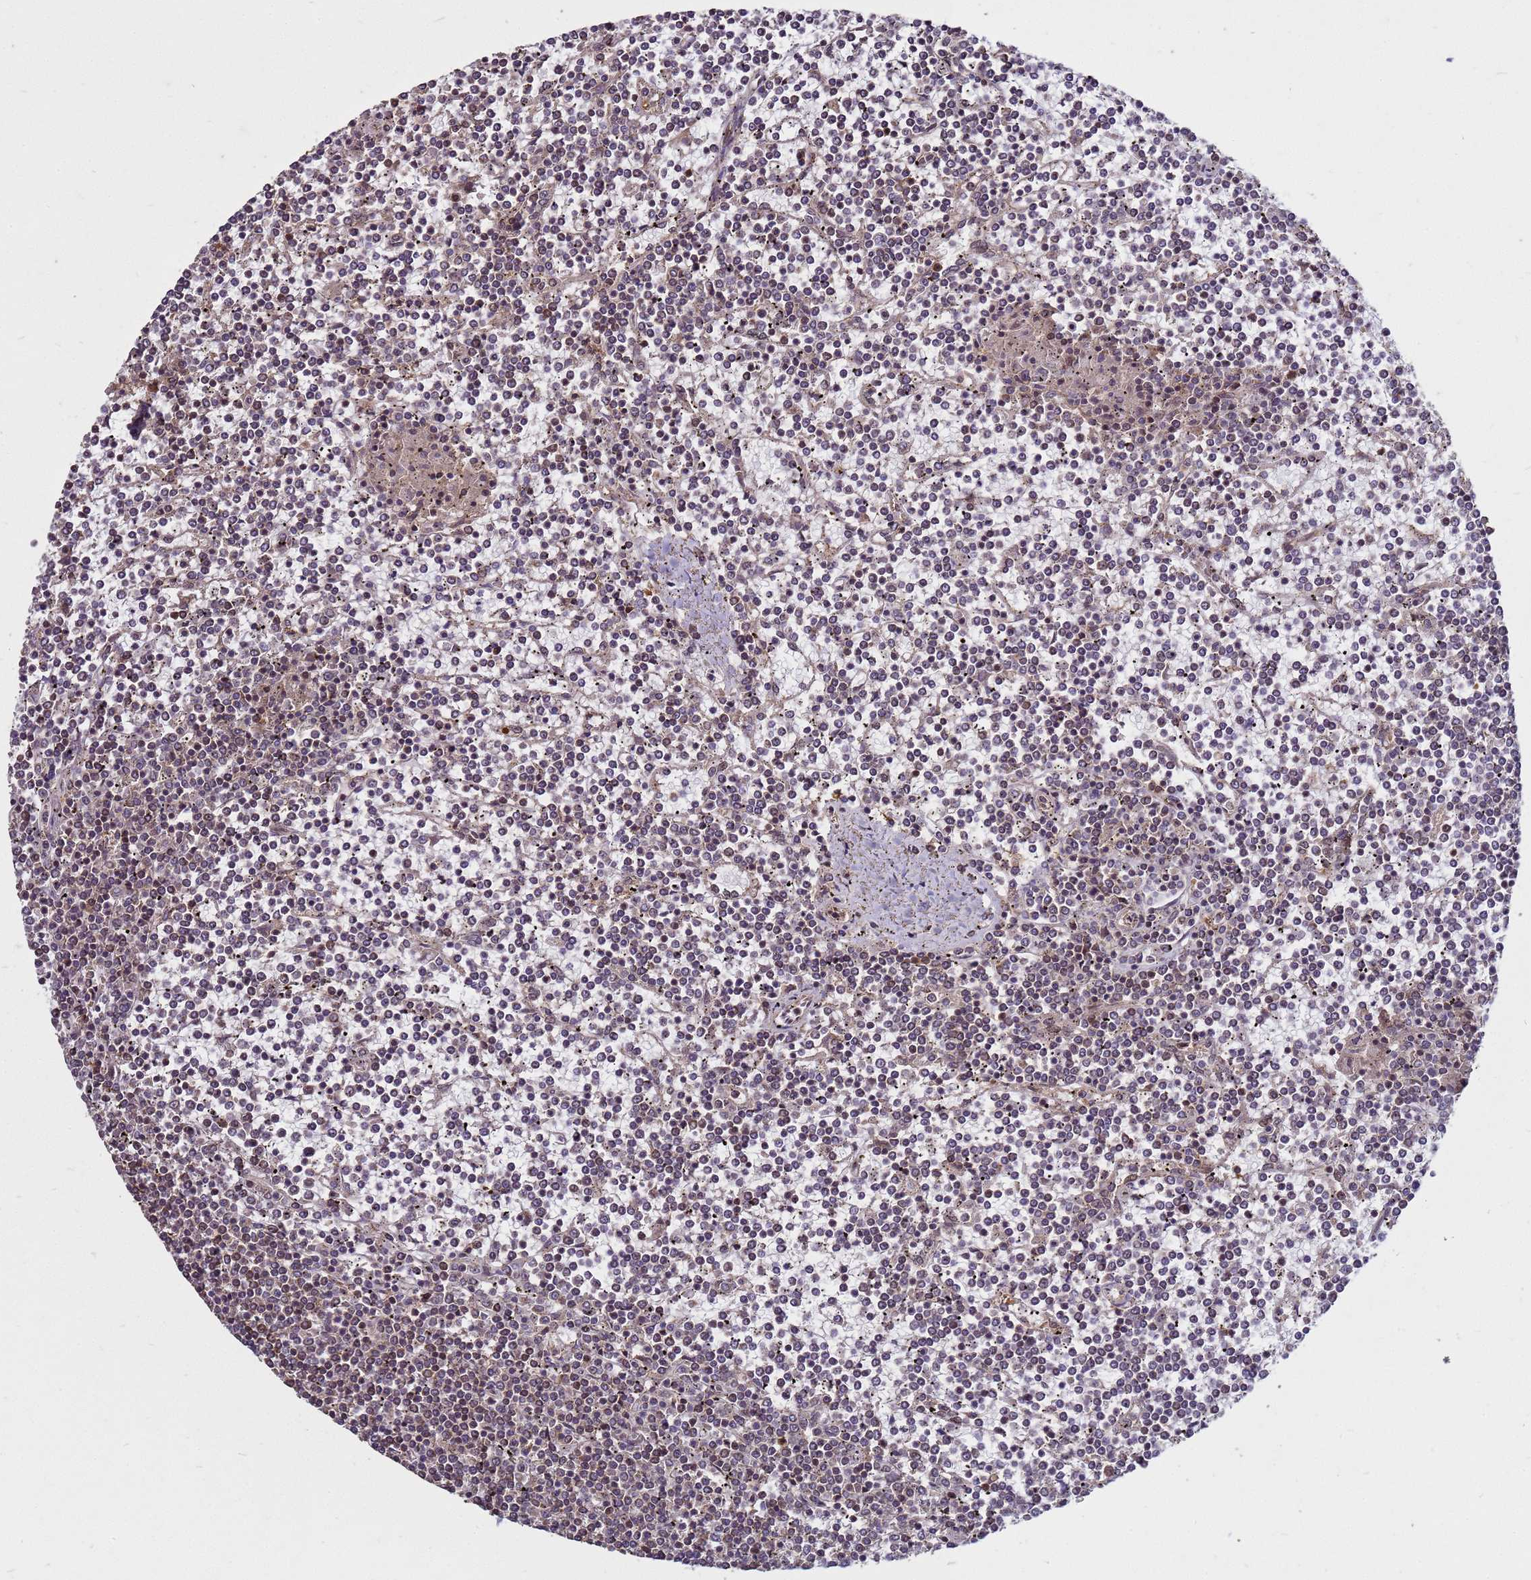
{"staining": {"intensity": "negative", "quantity": "none", "location": "none"}, "tissue": "lymphoma", "cell_type": "Tumor cells", "image_type": "cancer", "snomed": [{"axis": "morphology", "description": "Malignant lymphoma, non-Hodgkin's type, Low grade"}, {"axis": "topography", "description": "Spleen"}], "caption": "The micrograph demonstrates no significant positivity in tumor cells of lymphoma. Nuclei are stained in blue.", "gene": "CRBN", "patient": {"sex": "female", "age": 19}}